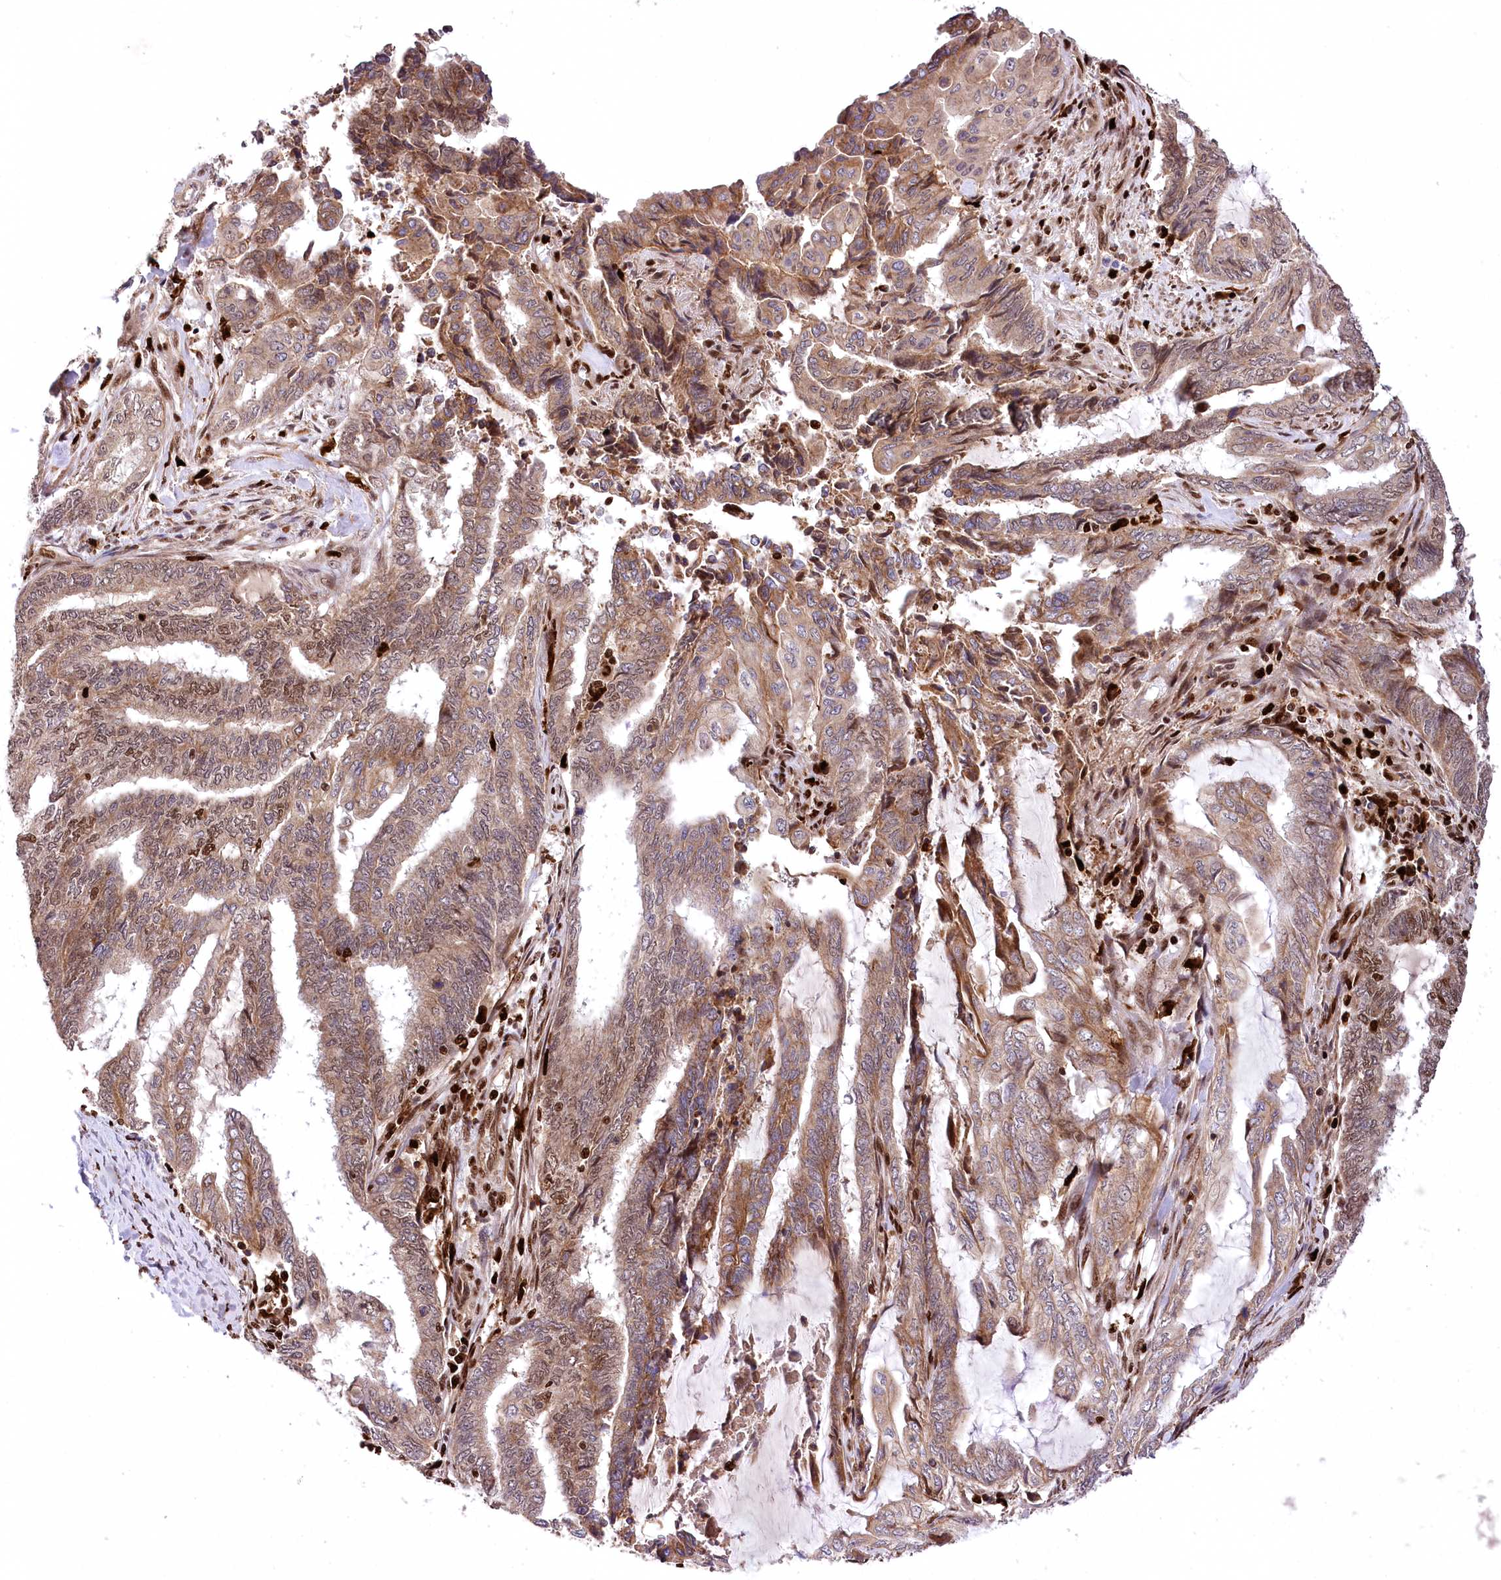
{"staining": {"intensity": "moderate", "quantity": ">75%", "location": "cytoplasmic/membranous,nuclear"}, "tissue": "endometrial cancer", "cell_type": "Tumor cells", "image_type": "cancer", "snomed": [{"axis": "morphology", "description": "Adenocarcinoma, NOS"}, {"axis": "topography", "description": "Uterus"}, {"axis": "topography", "description": "Endometrium"}], "caption": "Tumor cells demonstrate medium levels of moderate cytoplasmic/membranous and nuclear staining in about >75% of cells in endometrial cancer.", "gene": "FIGN", "patient": {"sex": "female", "age": 70}}